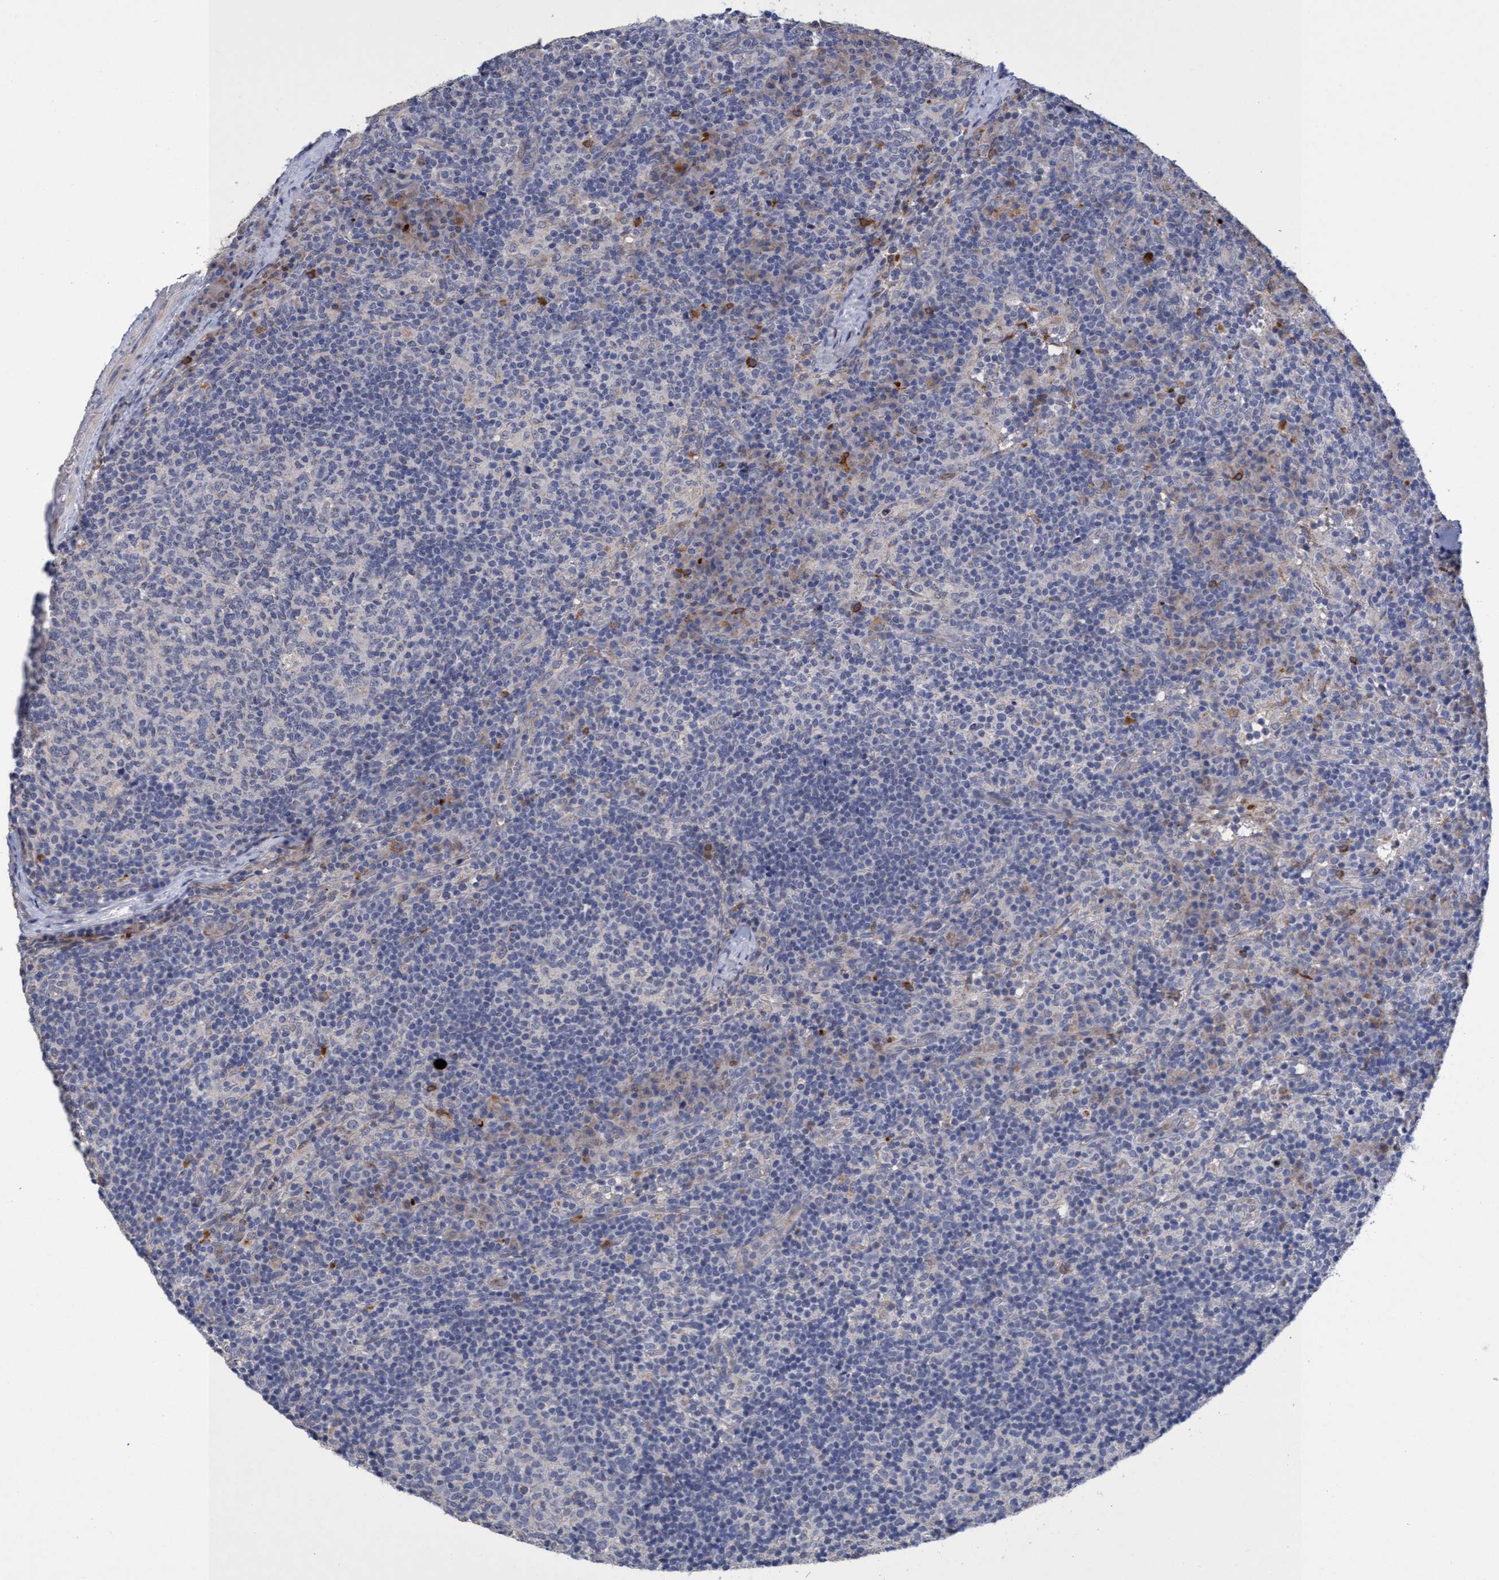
{"staining": {"intensity": "negative", "quantity": "none", "location": "none"}, "tissue": "lymph node", "cell_type": "Germinal center cells", "image_type": "normal", "snomed": [{"axis": "morphology", "description": "Normal tissue, NOS"}, {"axis": "morphology", "description": "Inflammation, NOS"}, {"axis": "topography", "description": "Lymph node"}], "caption": "Immunohistochemistry (IHC) of benign lymph node exhibits no expression in germinal center cells.", "gene": "SEMA4D", "patient": {"sex": "male", "age": 55}}